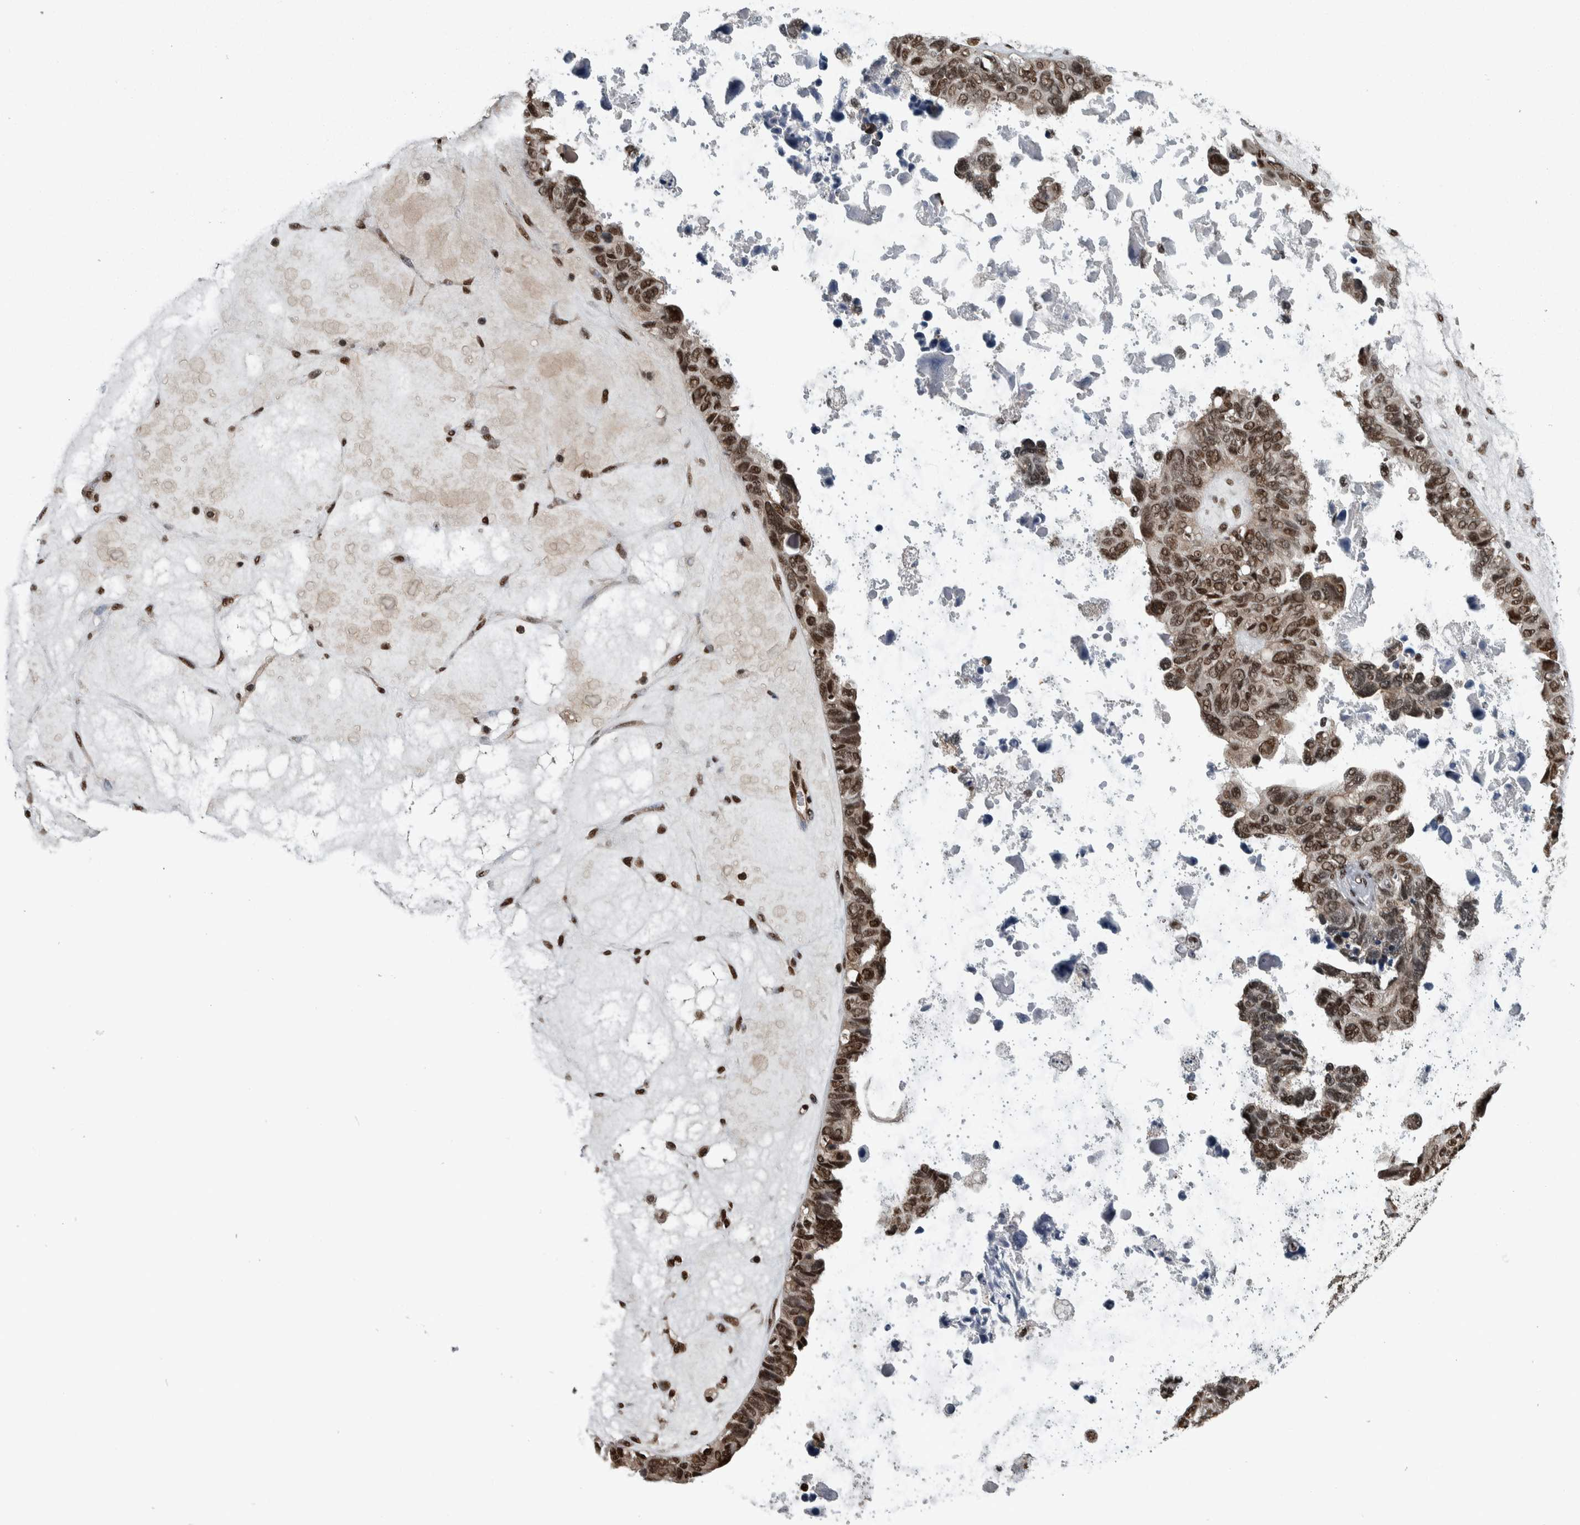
{"staining": {"intensity": "moderate", "quantity": ">75%", "location": "nuclear"}, "tissue": "ovarian cancer", "cell_type": "Tumor cells", "image_type": "cancer", "snomed": [{"axis": "morphology", "description": "Cystadenocarcinoma, serous, NOS"}, {"axis": "topography", "description": "Ovary"}], "caption": "A medium amount of moderate nuclear positivity is appreciated in approximately >75% of tumor cells in ovarian cancer (serous cystadenocarcinoma) tissue. Immunohistochemistry (ihc) stains the protein of interest in brown and the nuclei are stained blue.", "gene": "FAM135B", "patient": {"sex": "female", "age": 79}}